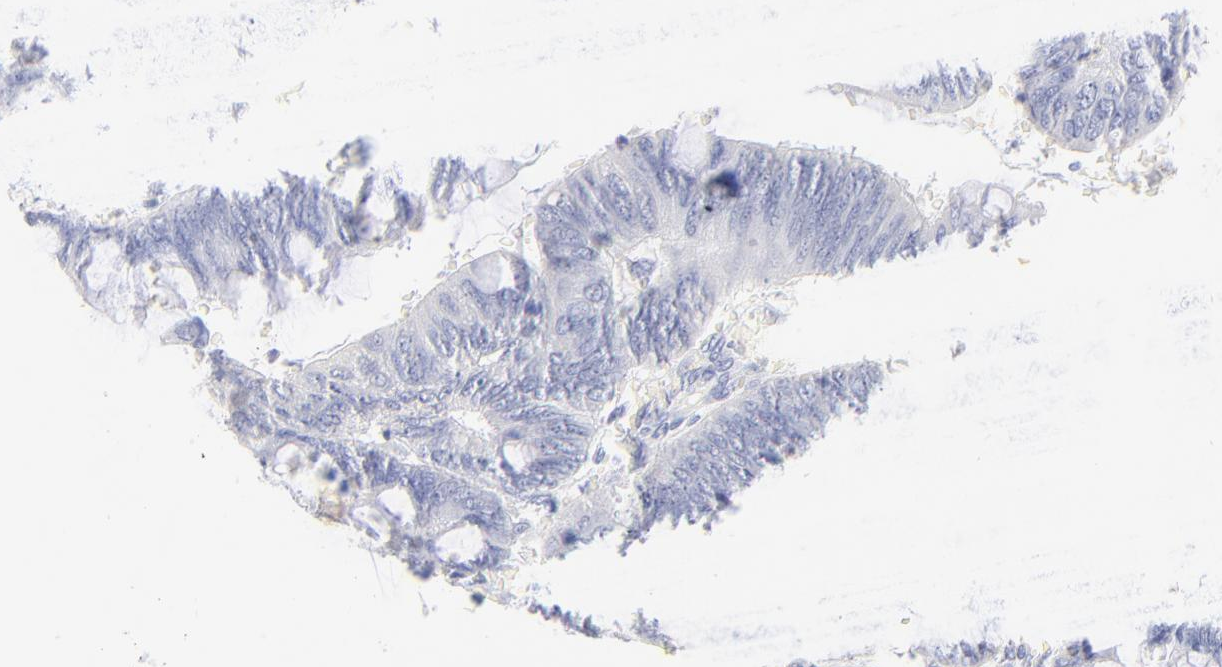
{"staining": {"intensity": "negative", "quantity": "none", "location": "none"}, "tissue": "colorectal cancer", "cell_type": "Tumor cells", "image_type": "cancer", "snomed": [{"axis": "morphology", "description": "Normal tissue, NOS"}, {"axis": "morphology", "description": "Adenocarcinoma, NOS"}, {"axis": "topography", "description": "Rectum"}], "caption": "This is an immunohistochemistry (IHC) histopathology image of colorectal adenocarcinoma. There is no staining in tumor cells.", "gene": "SULT4A1", "patient": {"sex": "male", "age": 92}}